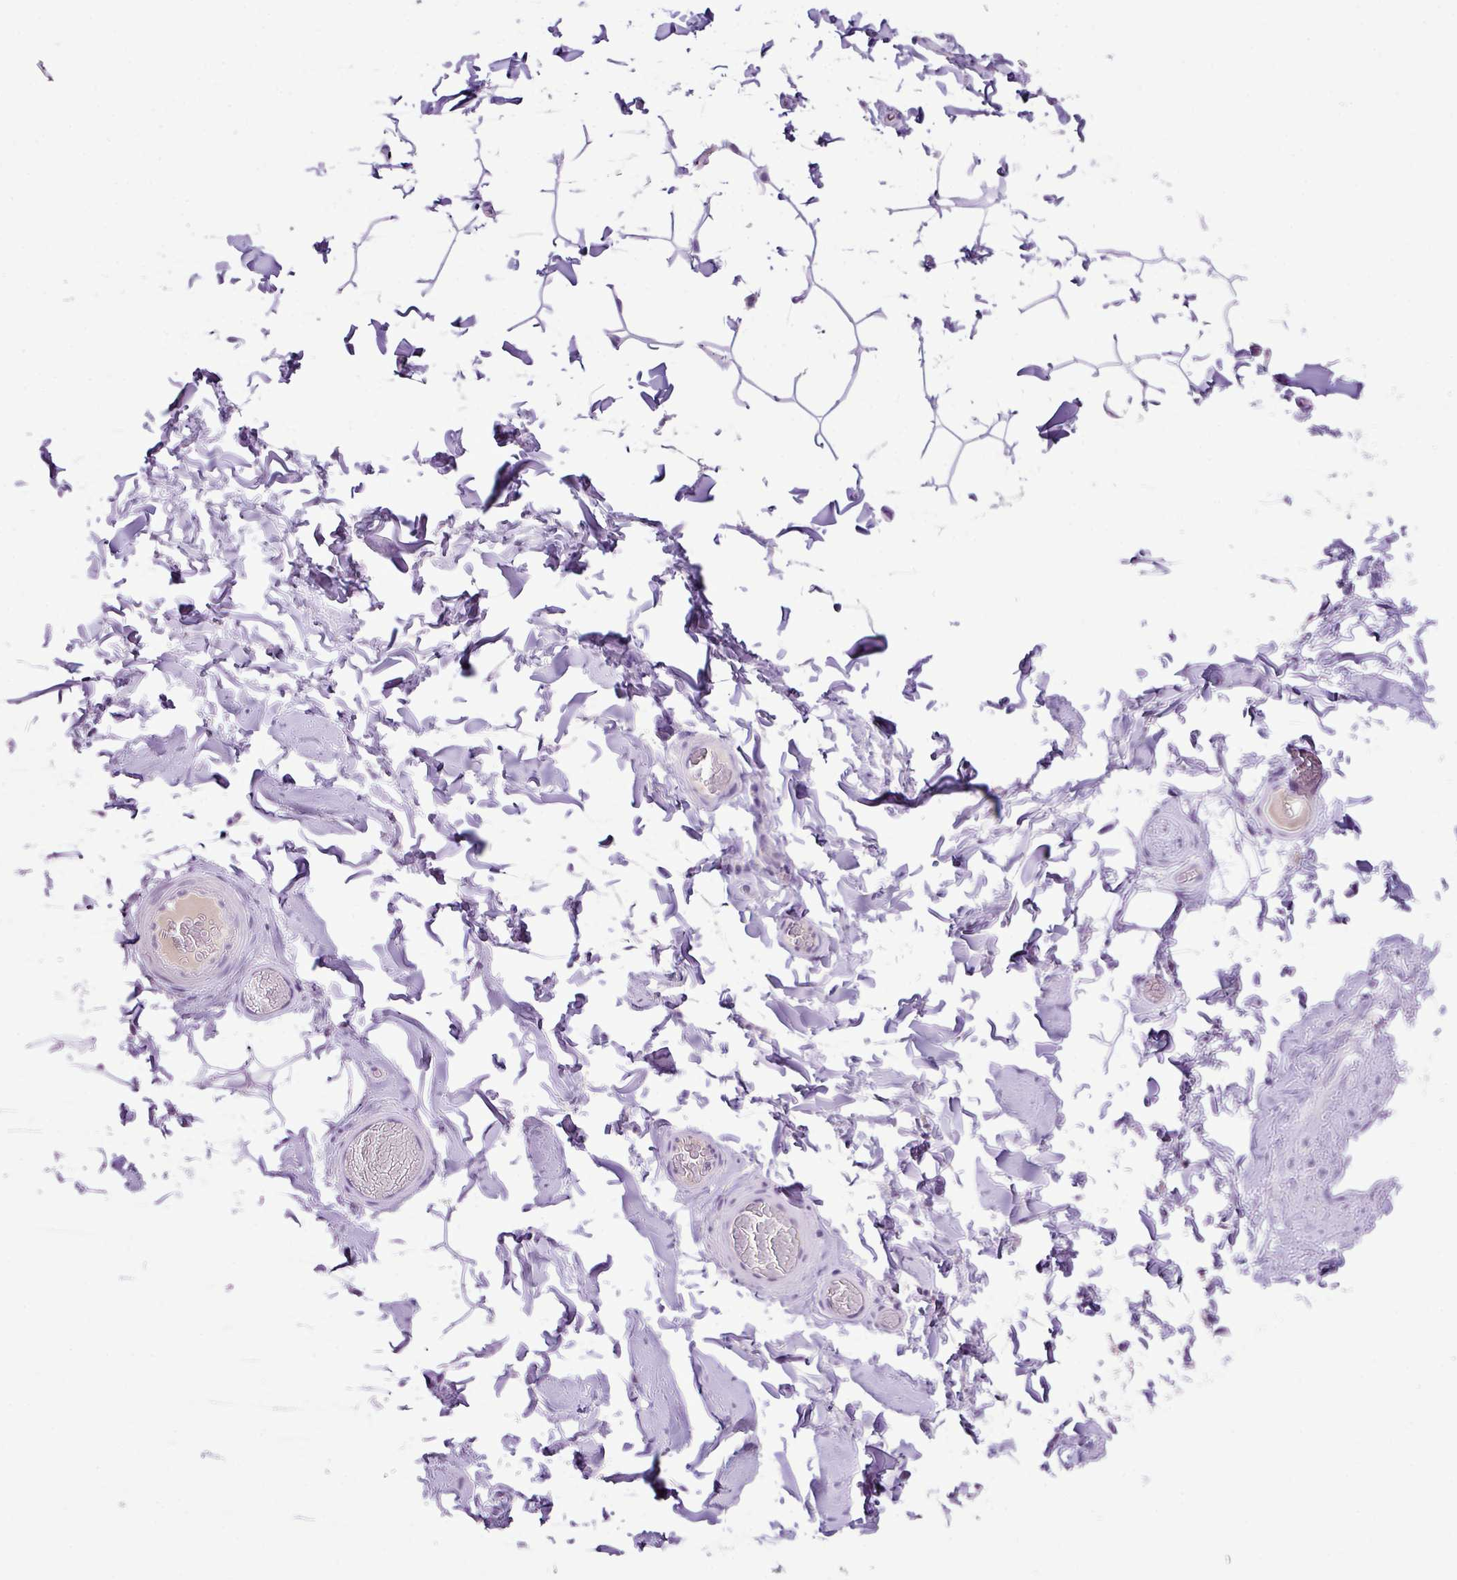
{"staining": {"intensity": "negative", "quantity": "none", "location": "none"}, "tissue": "adipose tissue", "cell_type": "Adipocytes", "image_type": "normal", "snomed": [{"axis": "morphology", "description": "Normal tissue, NOS"}, {"axis": "topography", "description": "Soft tissue"}, {"axis": "topography", "description": "Adipose tissue"}, {"axis": "topography", "description": "Vascular tissue"}, {"axis": "topography", "description": "Peripheral nerve tissue"}], "caption": "Adipocytes are negative for protein expression in benign human adipose tissue. (Brightfield microscopy of DAB IHC at high magnification).", "gene": "HTR3E", "patient": {"sex": "male", "age": 46}}